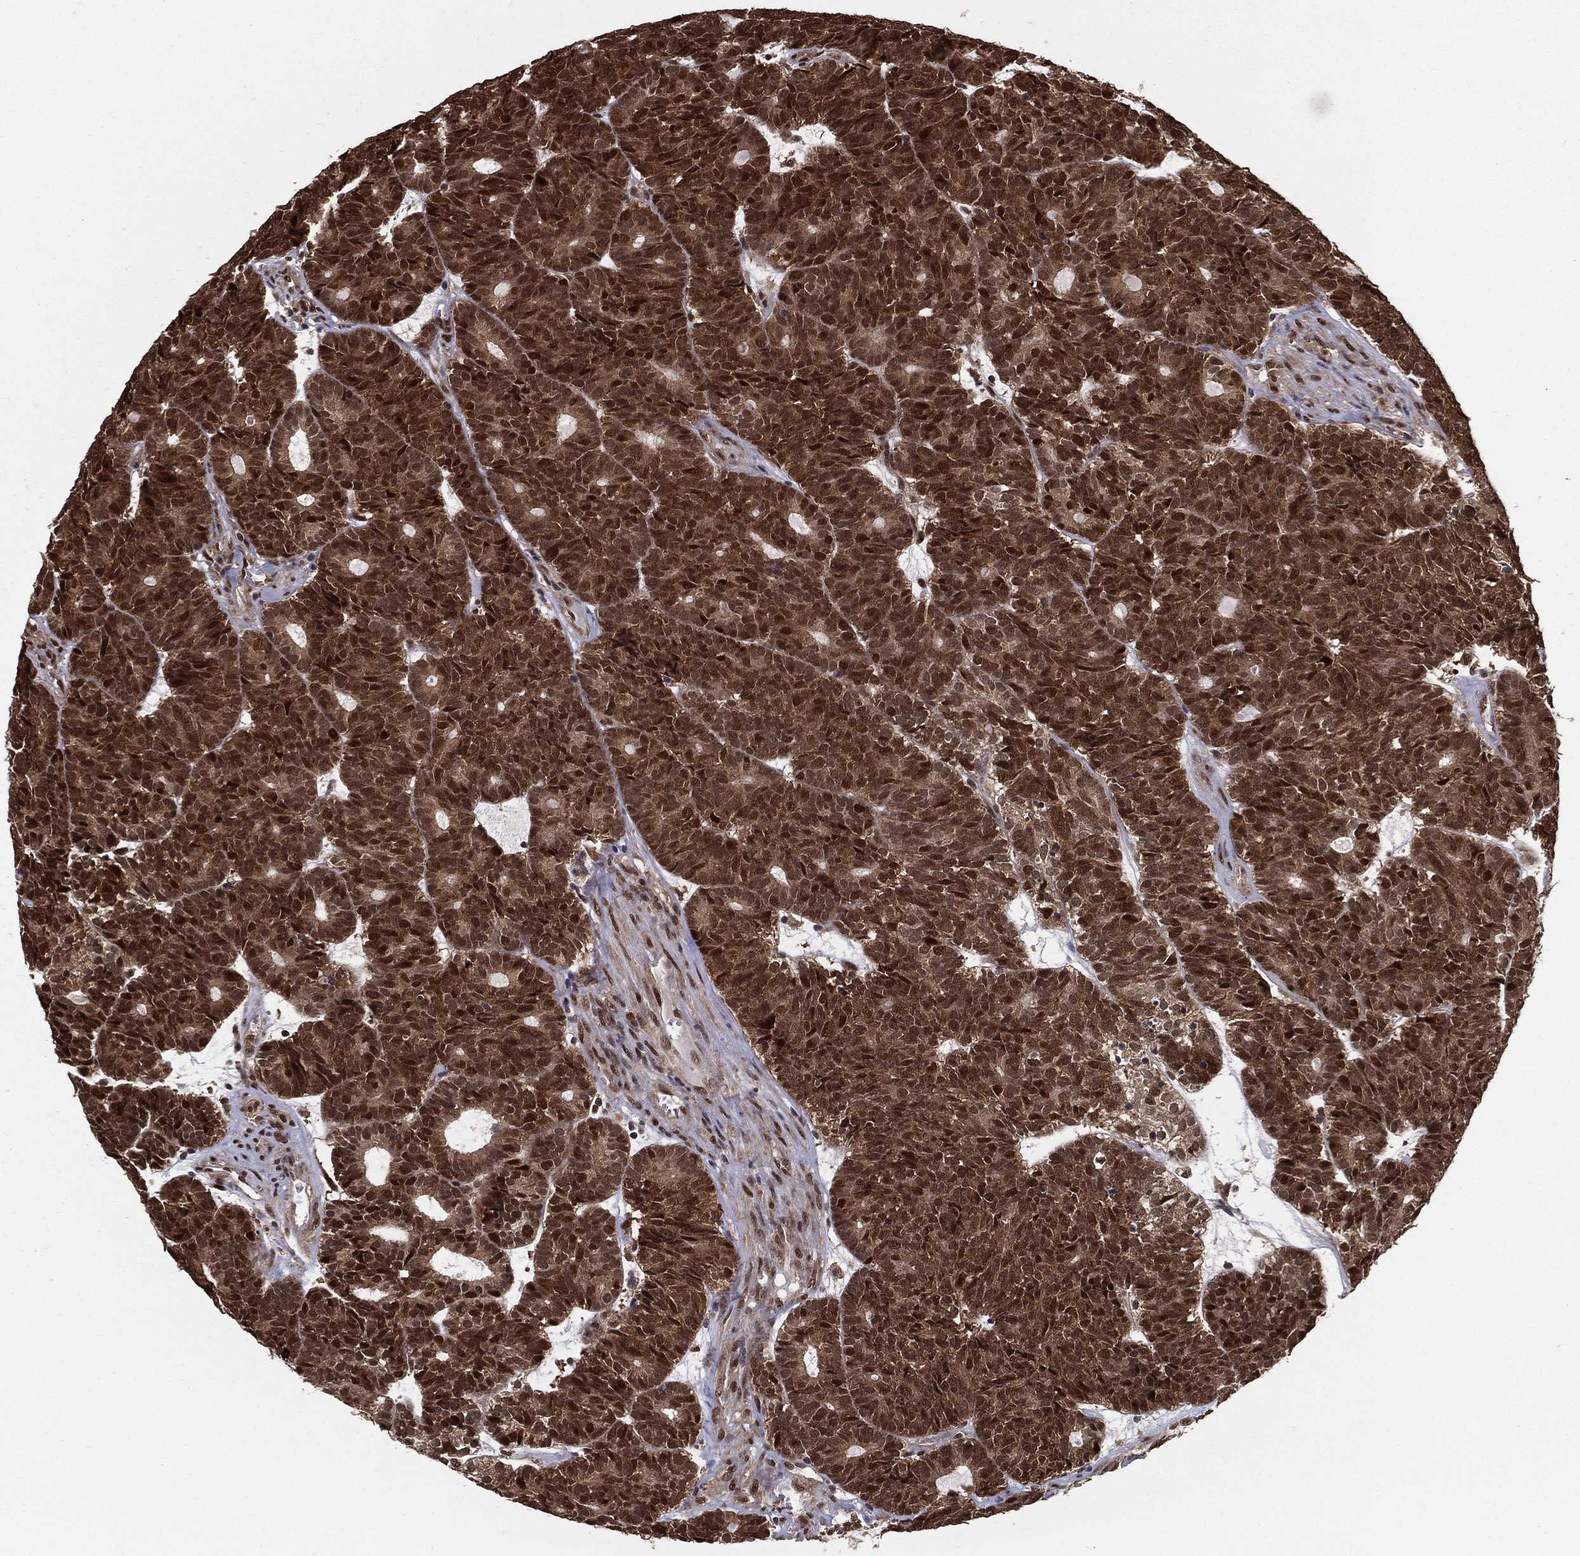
{"staining": {"intensity": "moderate", "quantity": ">75%", "location": "cytoplasmic/membranous,nuclear"}, "tissue": "head and neck cancer", "cell_type": "Tumor cells", "image_type": "cancer", "snomed": [{"axis": "morphology", "description": "Adenocarcinoma, NOS"}, {"axis": "topography", "description": "Head-Neck"}], "caption": "Human head and neck cancer stained with a protein marker displays moderate staining in tumor cells.", "gene": "CARM1", "patient": {"sex": "female", "age": 81}}